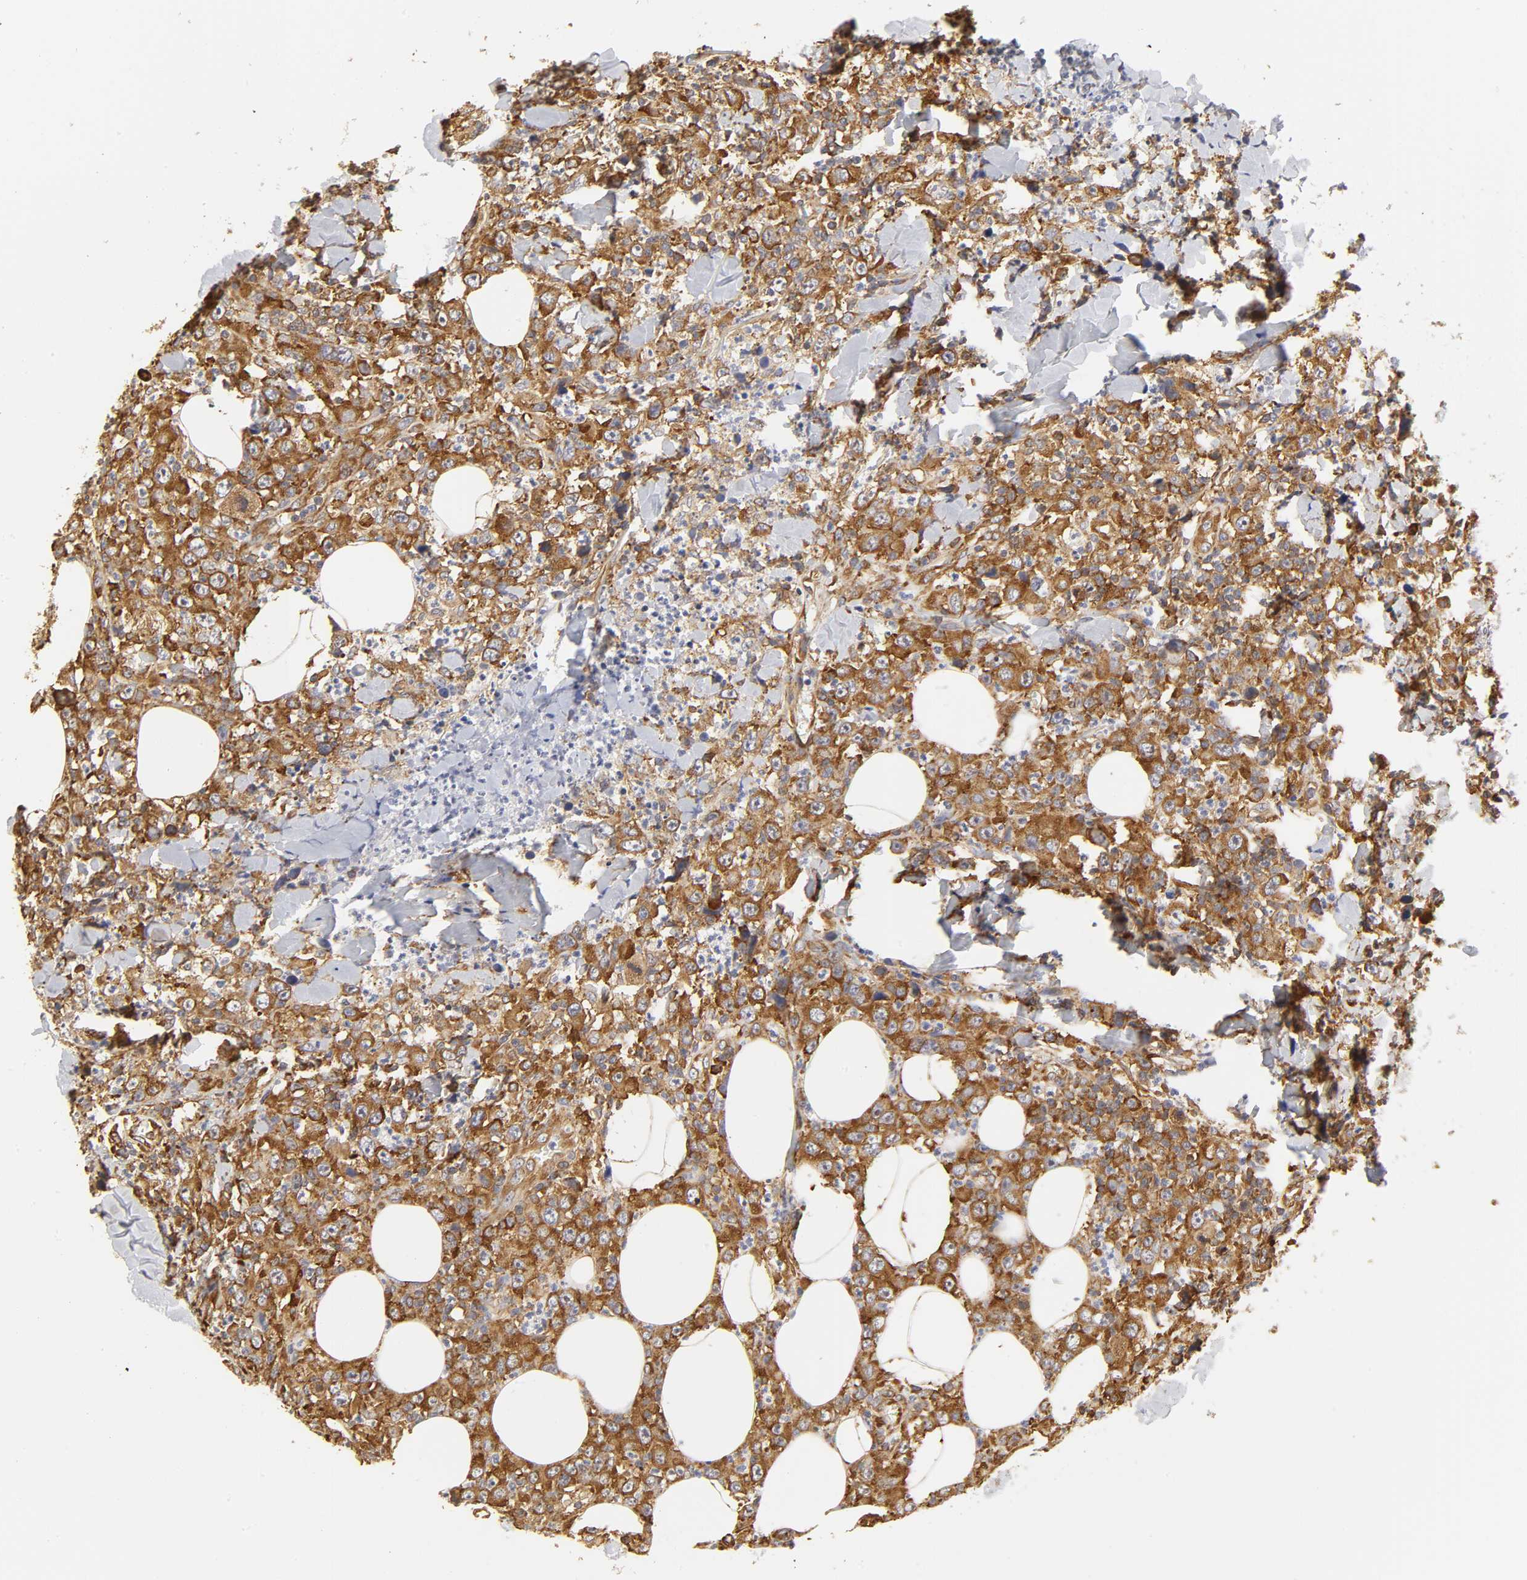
{"staining": {"intensity": "strong", "quantity": ">75%", "location": "cytoplasmic/membranous"}, "tissue": "thyroid cancer", "cell_type": "Tumor cells", "image_type": "cancer", "snomed": [{"axis": "morphology", "description": "Carcinoma, NOS"}, {"axis": "topography", "description": "Thyroid gland"}], "caption": "Immunohistochemical staining of human thyroid cancer reveals high levels of strong cytoplasmic/membranous protein expression in about >75% of tumor cells. The protein is shown in brown color, while the nuclei are stained blue.", "gene": "RPL14", "patient": {"sex": "female", "age": 77}}